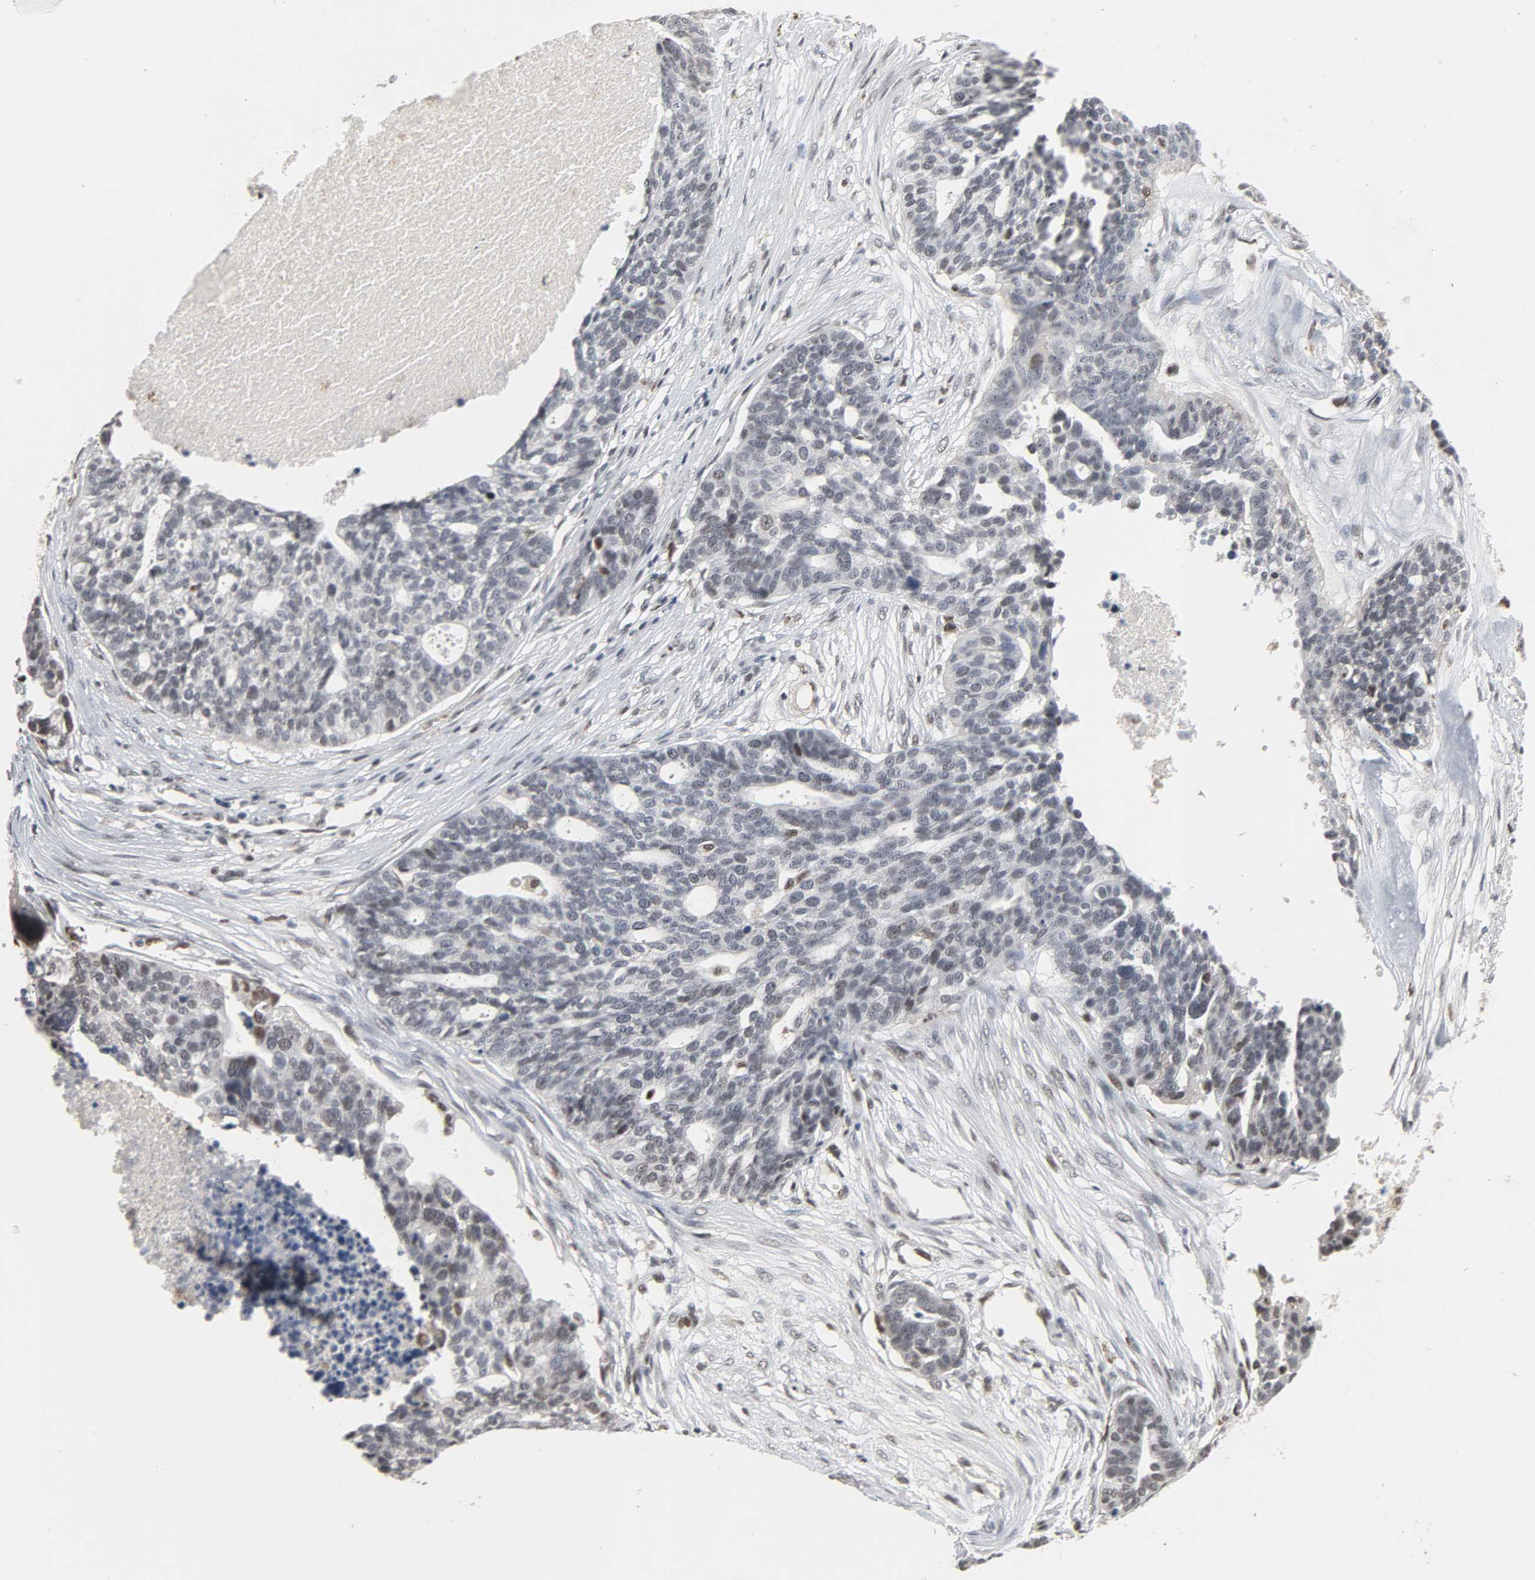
{"staining": {"intensity": "weak", "quantity": "<25%", "location": "nuclear"}, "tissue": "ovarian cancer", "cell_type": "Tumor cells", "image_type": "cancer", "snomed": [{"axis": "morphology", "description": "Cystadenocarcinoma, serous, NOS"}, {"axis": "topography", "description": "Ovary"}], "caption": "A photomicrograph of human ovarian cancer (serous cystadenocarcinoma) is negative for staining in tumor cells.", "gene": "DAZAP1", "patient": {"sex": "female", "age": 59}}